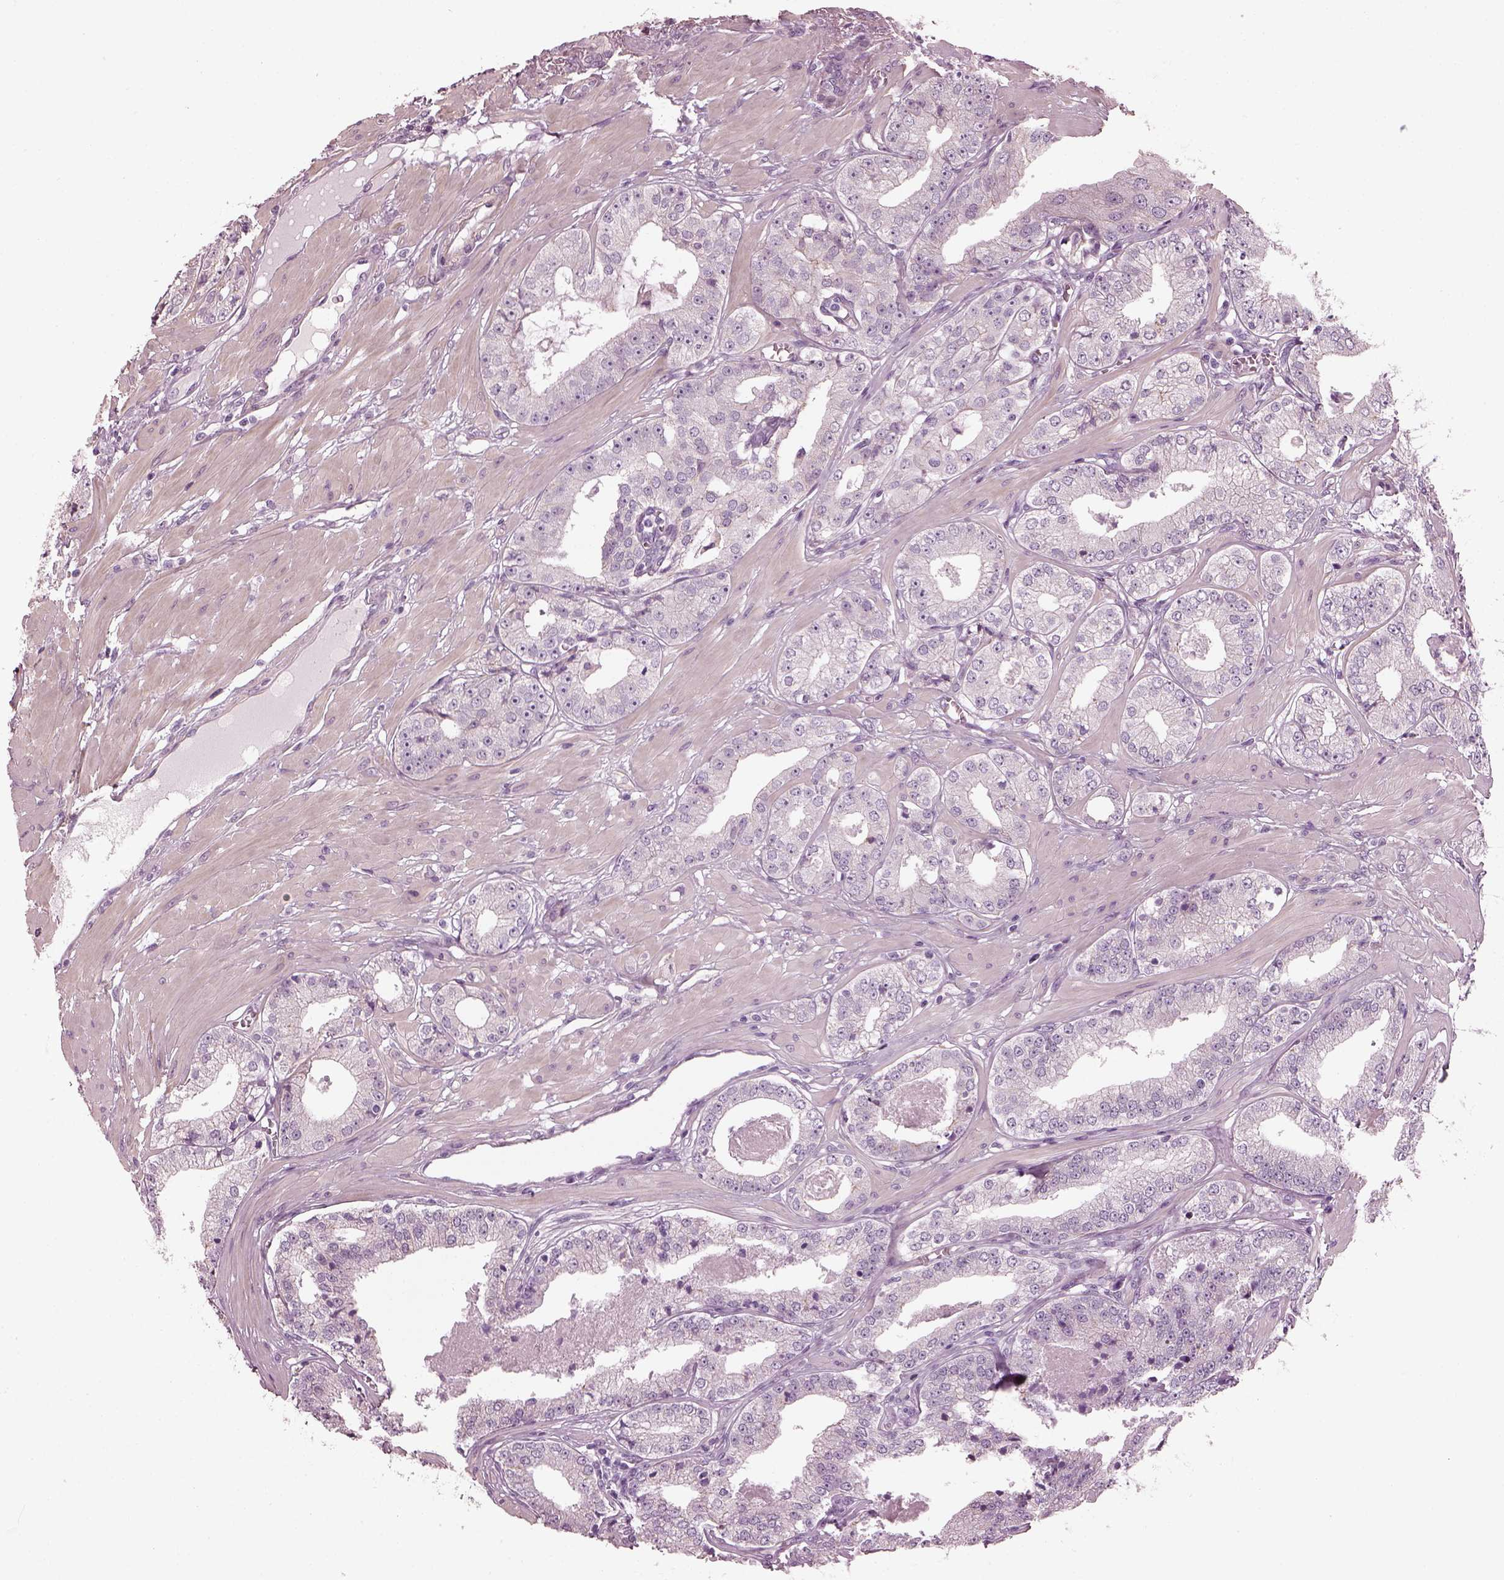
{"staining": {"intensity": "negative", "quantity": "none", "location": "none"}, "tissue": "prostate cancer", "cell_type": "Tumor cells", "image_type": "cancer", "snomed": [{"axis": "morphology", "description": "Adenocarcinoma, Low grade"}, {"axis": "topography", "description": "Prostate"}], "caption": "This is a image of IHC staining of prostate cancer (adenocarcinoma (low-grade)), which shows no expression in tumor cells.", "gene": "BFSP1", "patient": {"sex": "male", "age": 60}}